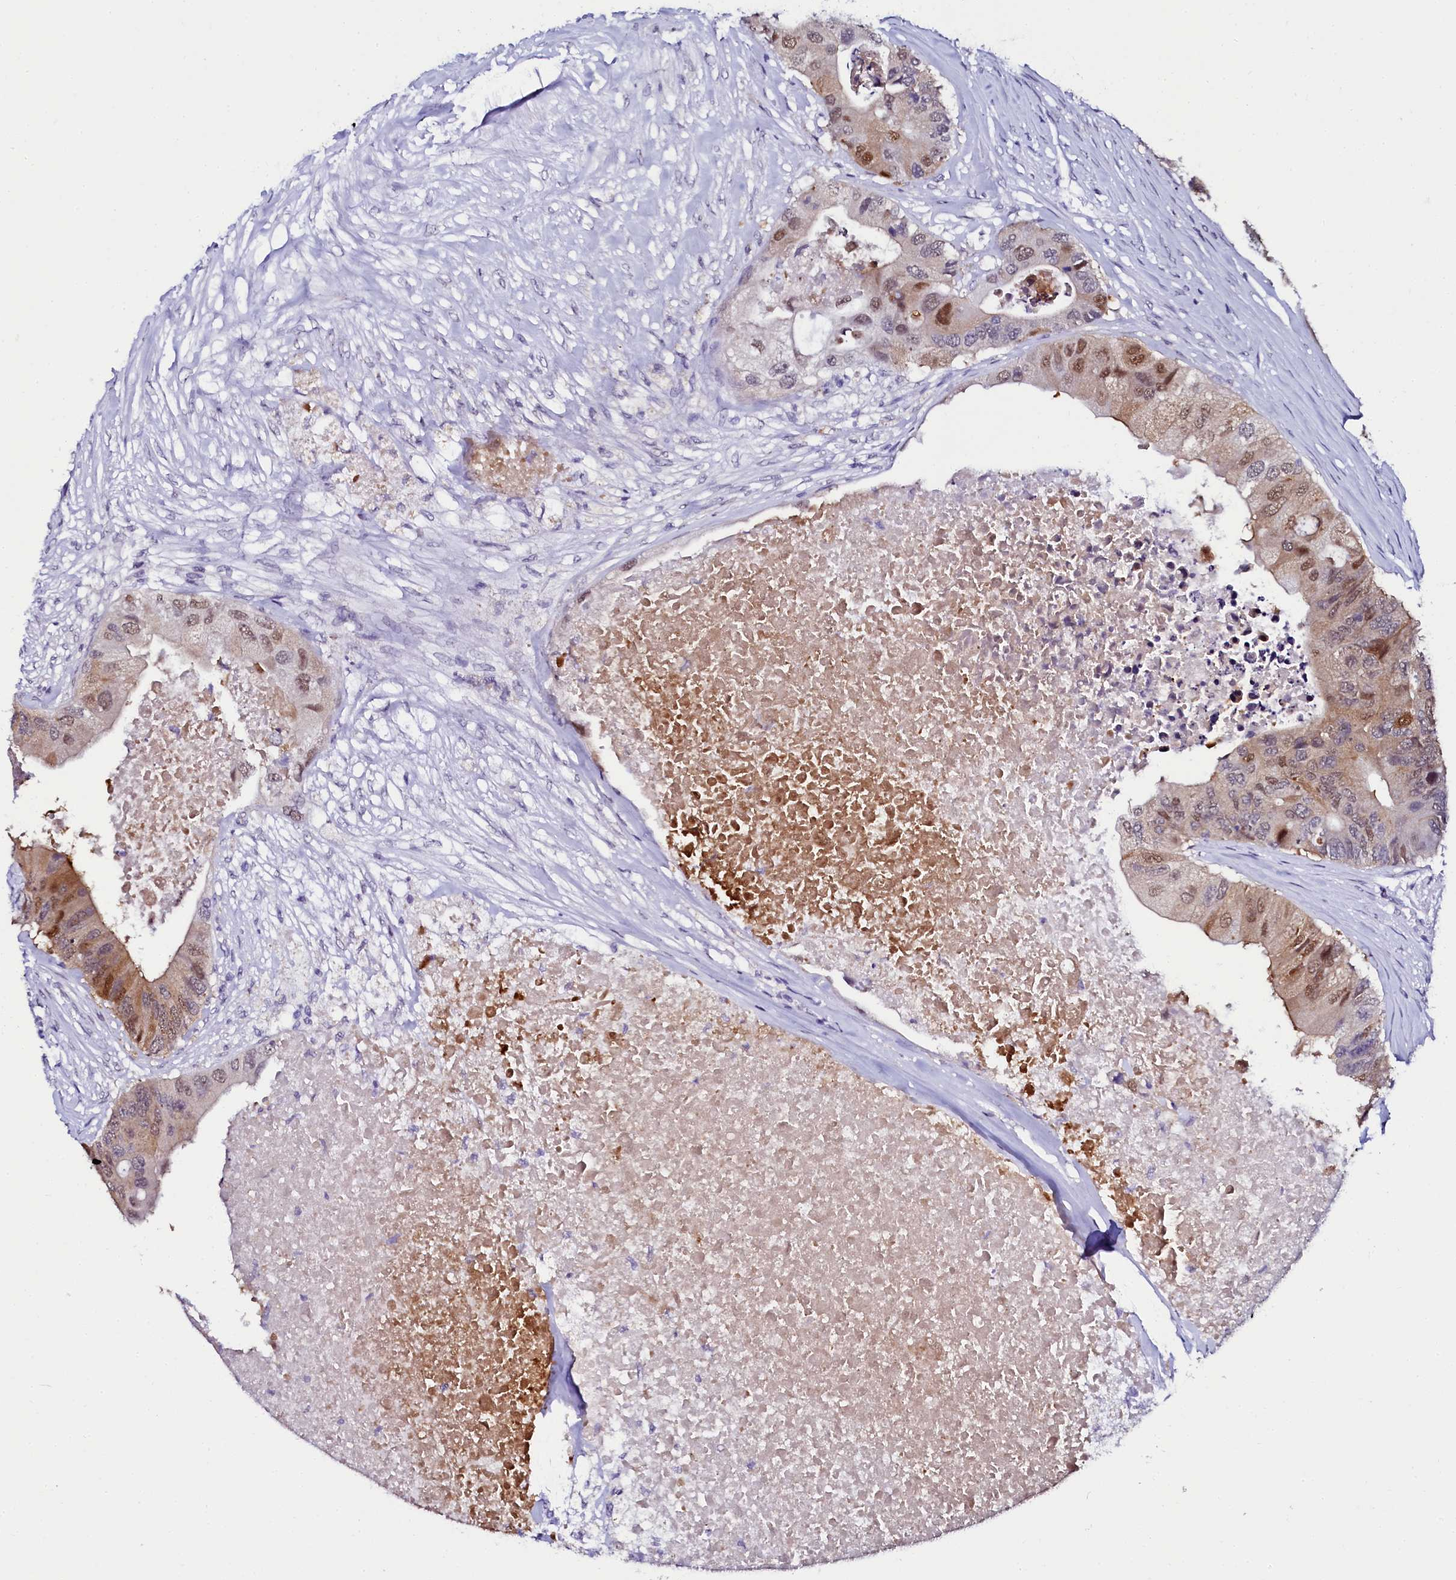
{"staining": {"intensity": "moderate", "quantity": "25%-75%", "location": "cytoplasmic/membranous,nuclear"}, "tissue": "colorectal cancer", "cell_type": "Tumor cells", "image_type": "cancer", "snomed": [{"axis": "morphology", "description": "Adenocarcinoma, NOS"}, {"axis": "topography", "description": "Colon"}], "caption": "Colorectal adenocarcinoma stained with a brown dye reveals moderate cytoplasmic/membranous and nuclear positive positivity in approximately 25%-75% of tumor cells.", "gene": "SORD", "patient": {"sex": "male", "age": 71}}